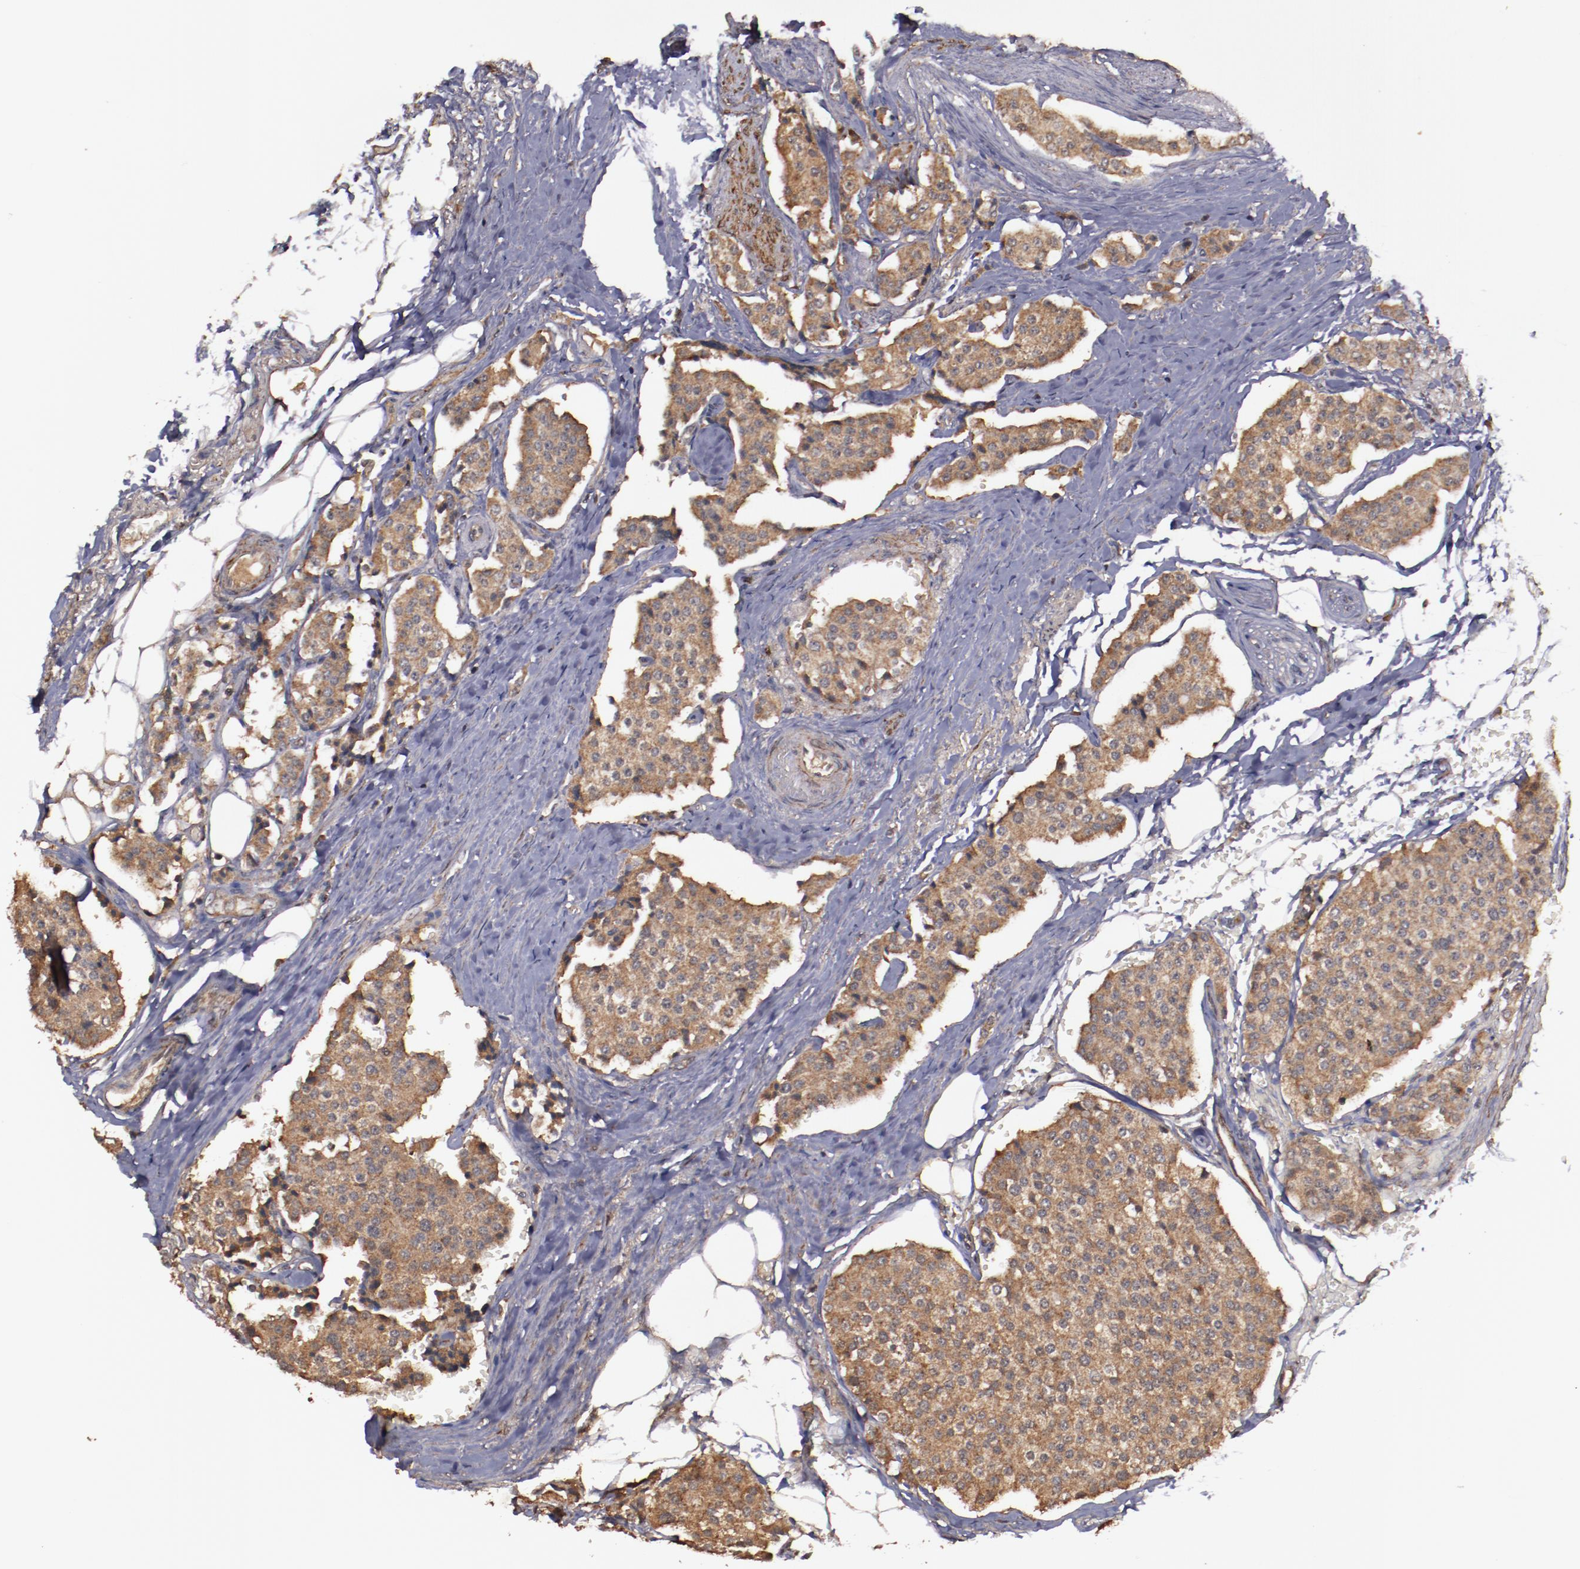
{"staining": {"intensity": "strong", "quantity": ">75%", "location": "cytoplasmic/membranous"}, "tissue": "carcinoid", "cell_type": "Tumor cells", "image_type": "cancer", "snomed": [{"axis": "morphology", "description": "Carcinoid, malignant, NOS"}, {"axis": "topography", "description": "Colon"}], "caption": "Carcinoid stained with a brown dye reveals strong cytoplasmic/membranous positive expression in about >75% of tumor cells.", "gene": "TXNDC16", "patient": {"sex": "female", "age": 61}}